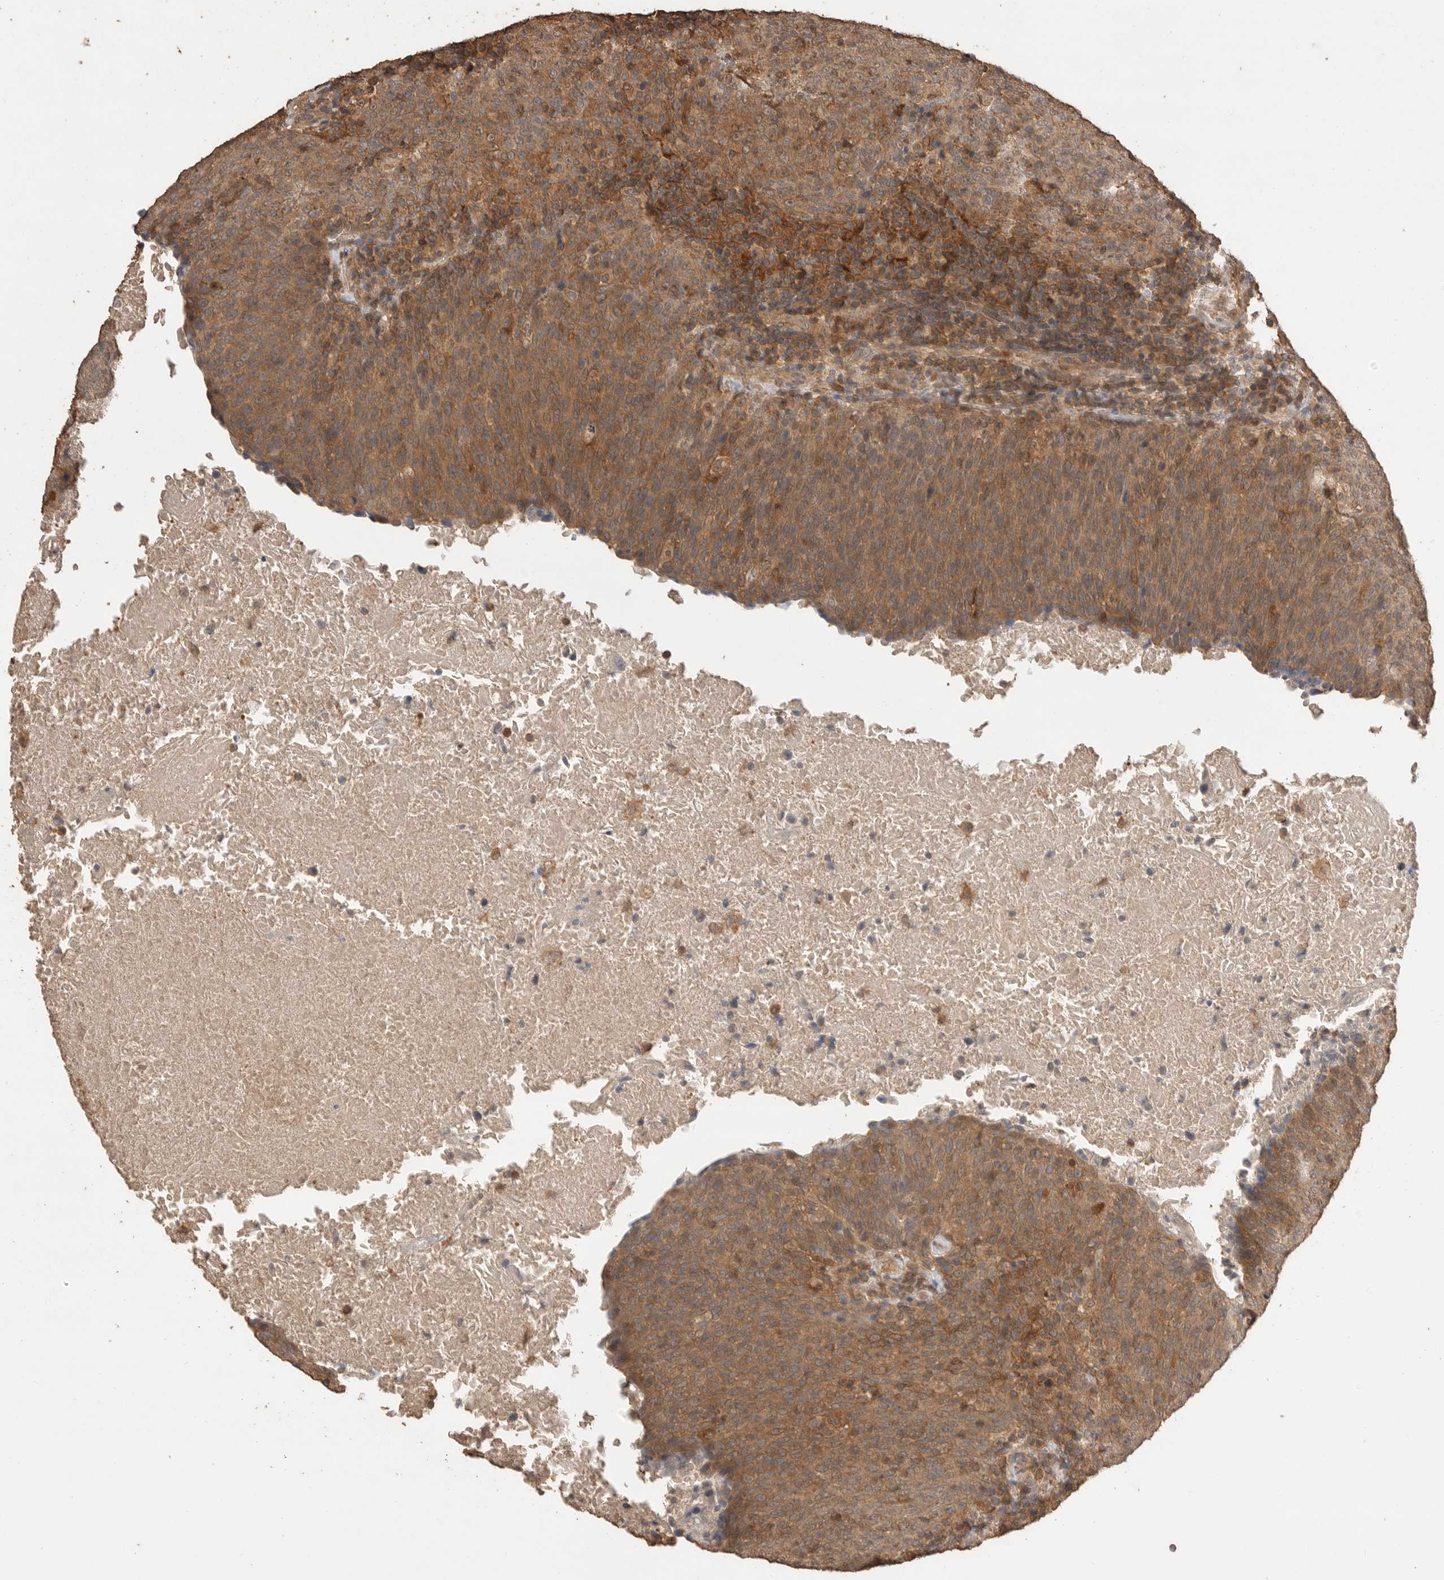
{"staining": {"intensity": "moderate", "quantity": ">75%", "location": "cytoplasmic/membranous"}, "tissue": "head and neck cancer", "cell_type": "Tumor cells", "image_type": "cancer", "snomed": [{"axis": "morphology", "description": "Squamous cell carcinoma, NOS"}, {"axis": "morphology", "description": "Squamous cell carcinoma, metastatic, NOS"}, {"axis": "topography", "description": "Lymph node"}, {"axis": "topography", "description": "Head-Neck"}], "caption": "Immunohistochemical staining of human metastatic squamous cell carcinoma (head and neck) exhibits moderate cytoplasmic/membranous protein positivity in approximately >75% of tumor cells.", "gene": "MAP2K1", "patient": {"sex": "male", "age": 62}}